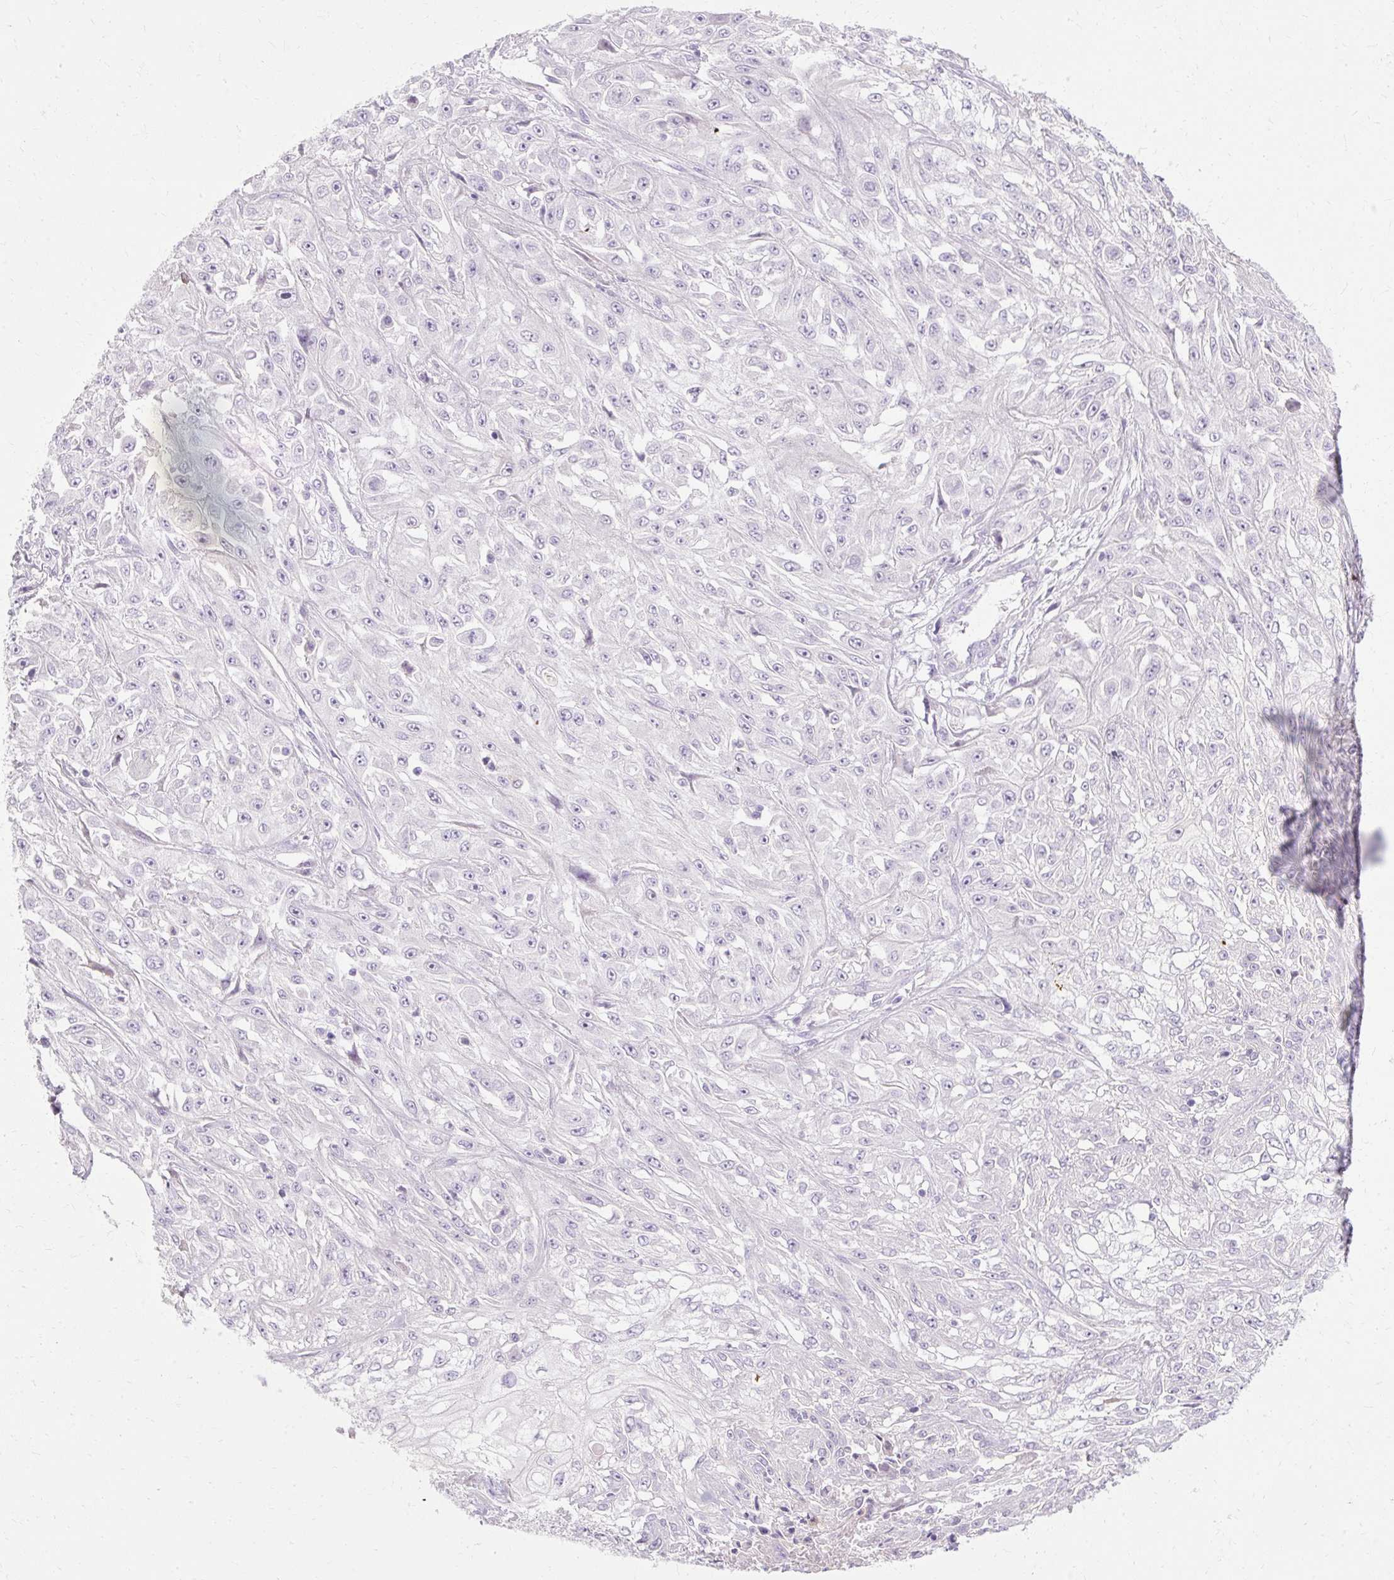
{"staining": {"intensity": "negative", "quantity": "none", "location": "none"}, "tissue": "skin cancer", "cell_type": "Tumor cells", "image_type": "cancer", "snomed": [{"axis": "morphology", "description": "Squamous cell carcinoma, NOS"}, {"axis": "morphology", "description": "Squamous cell carcinoma, metastatic, NOS"}, {"axis": "topography", "description": "Skin"}, {"axis": "topography", "description": "Lymph node"}], "caption": "A histopathology image of human squamous cell carcinoma (skin) is negative for staining in tumor cells. (Brightfield microscopy of DAB (3,3'-diaminobenzidine) IHC at high magnification).", "gene": "HSD11B1", "patient": {"sex": "male", "age": 75}}